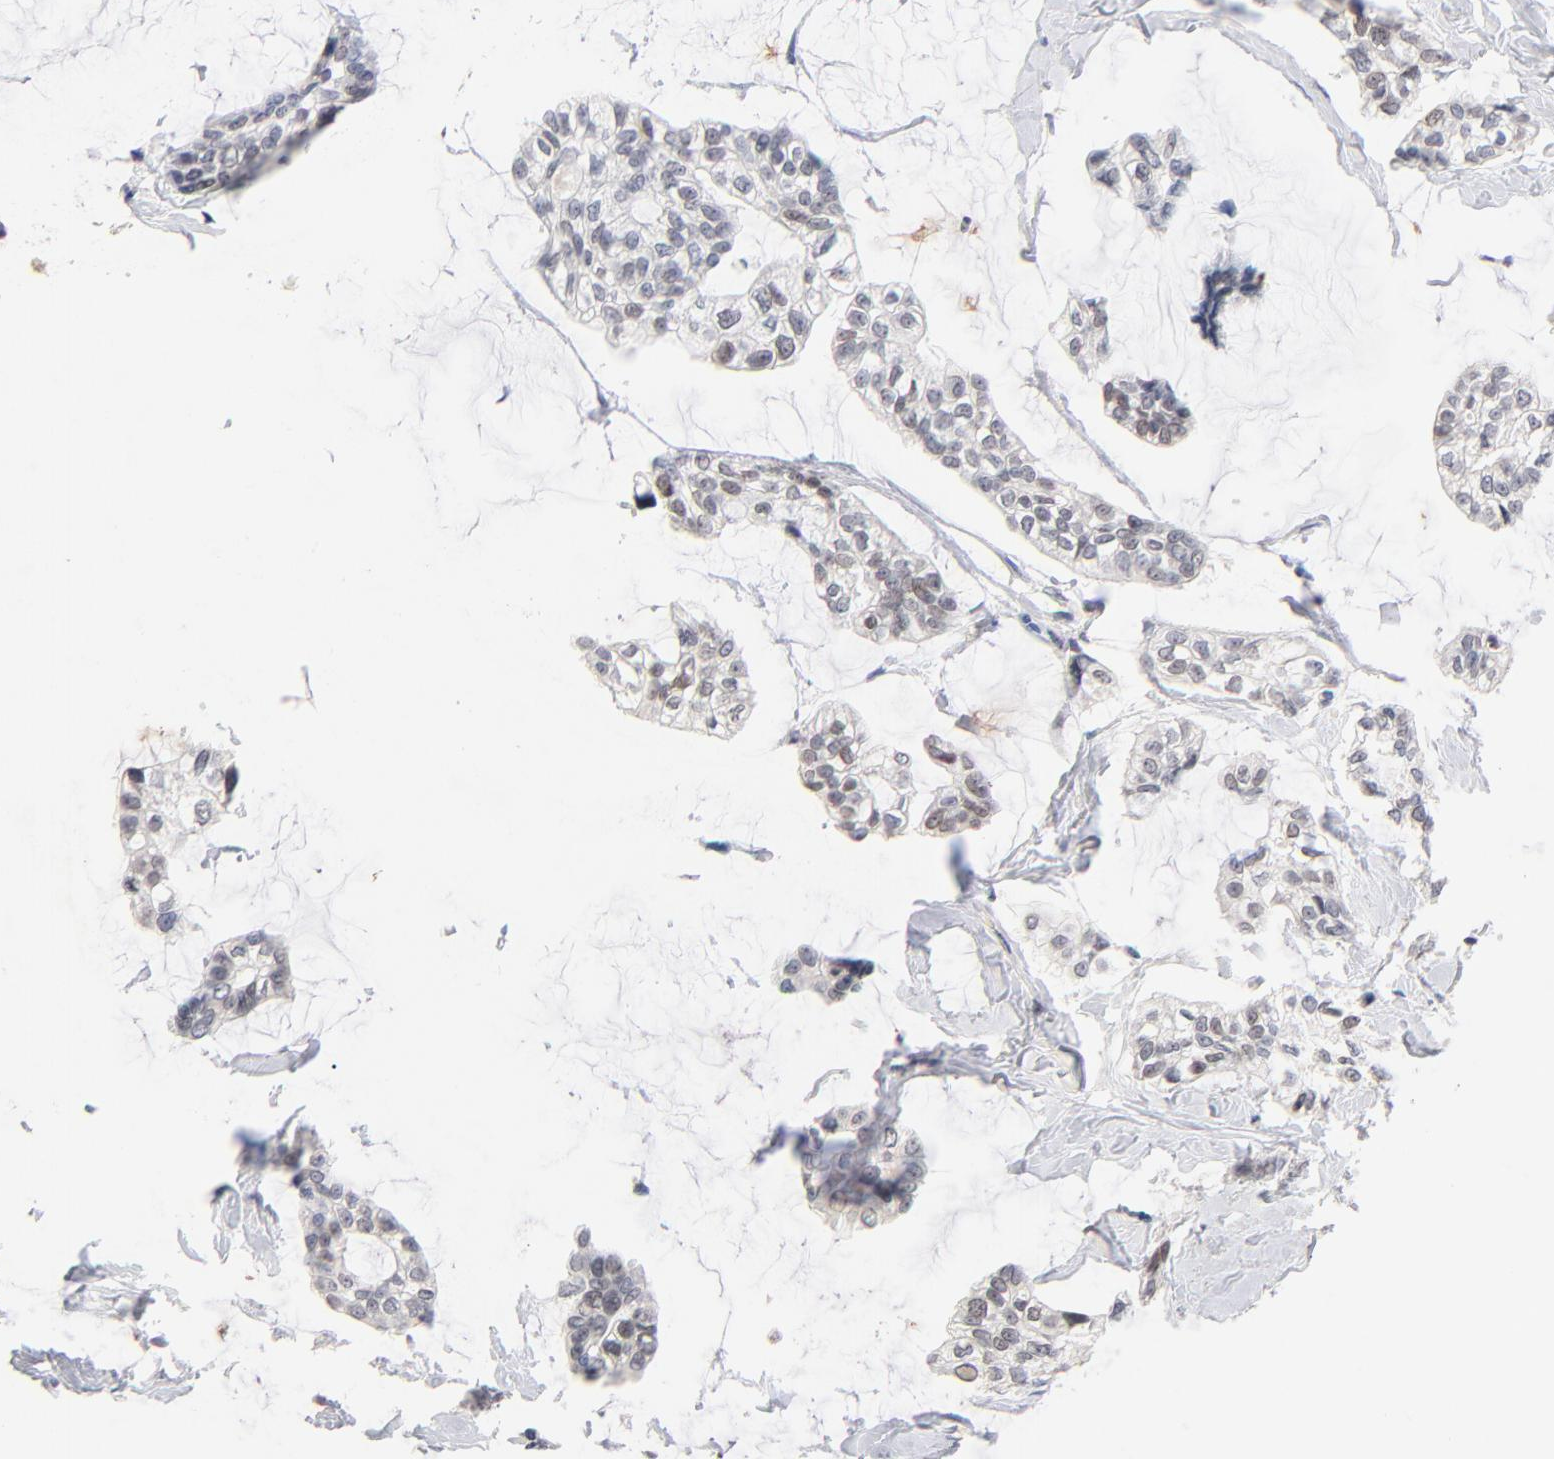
{"staining": {"intensity": "weak", "quantity": "25%-75%", "location": "nuclear"}, "tissue": "breast cancer", "cell_type": "Tumor cells", "image_type": "cancer", "snomed": [{"axis": "morphology", "description": "Duct carcinoma"}, {"axis": "topography", "description": "Breast"}], "caption": "A histopathology image of breast cancer stained for a protein shows weak nuclear brown staining in tumor cells.", "gene": "ORC2", "patient": {"sex": "female", "age": 93}}